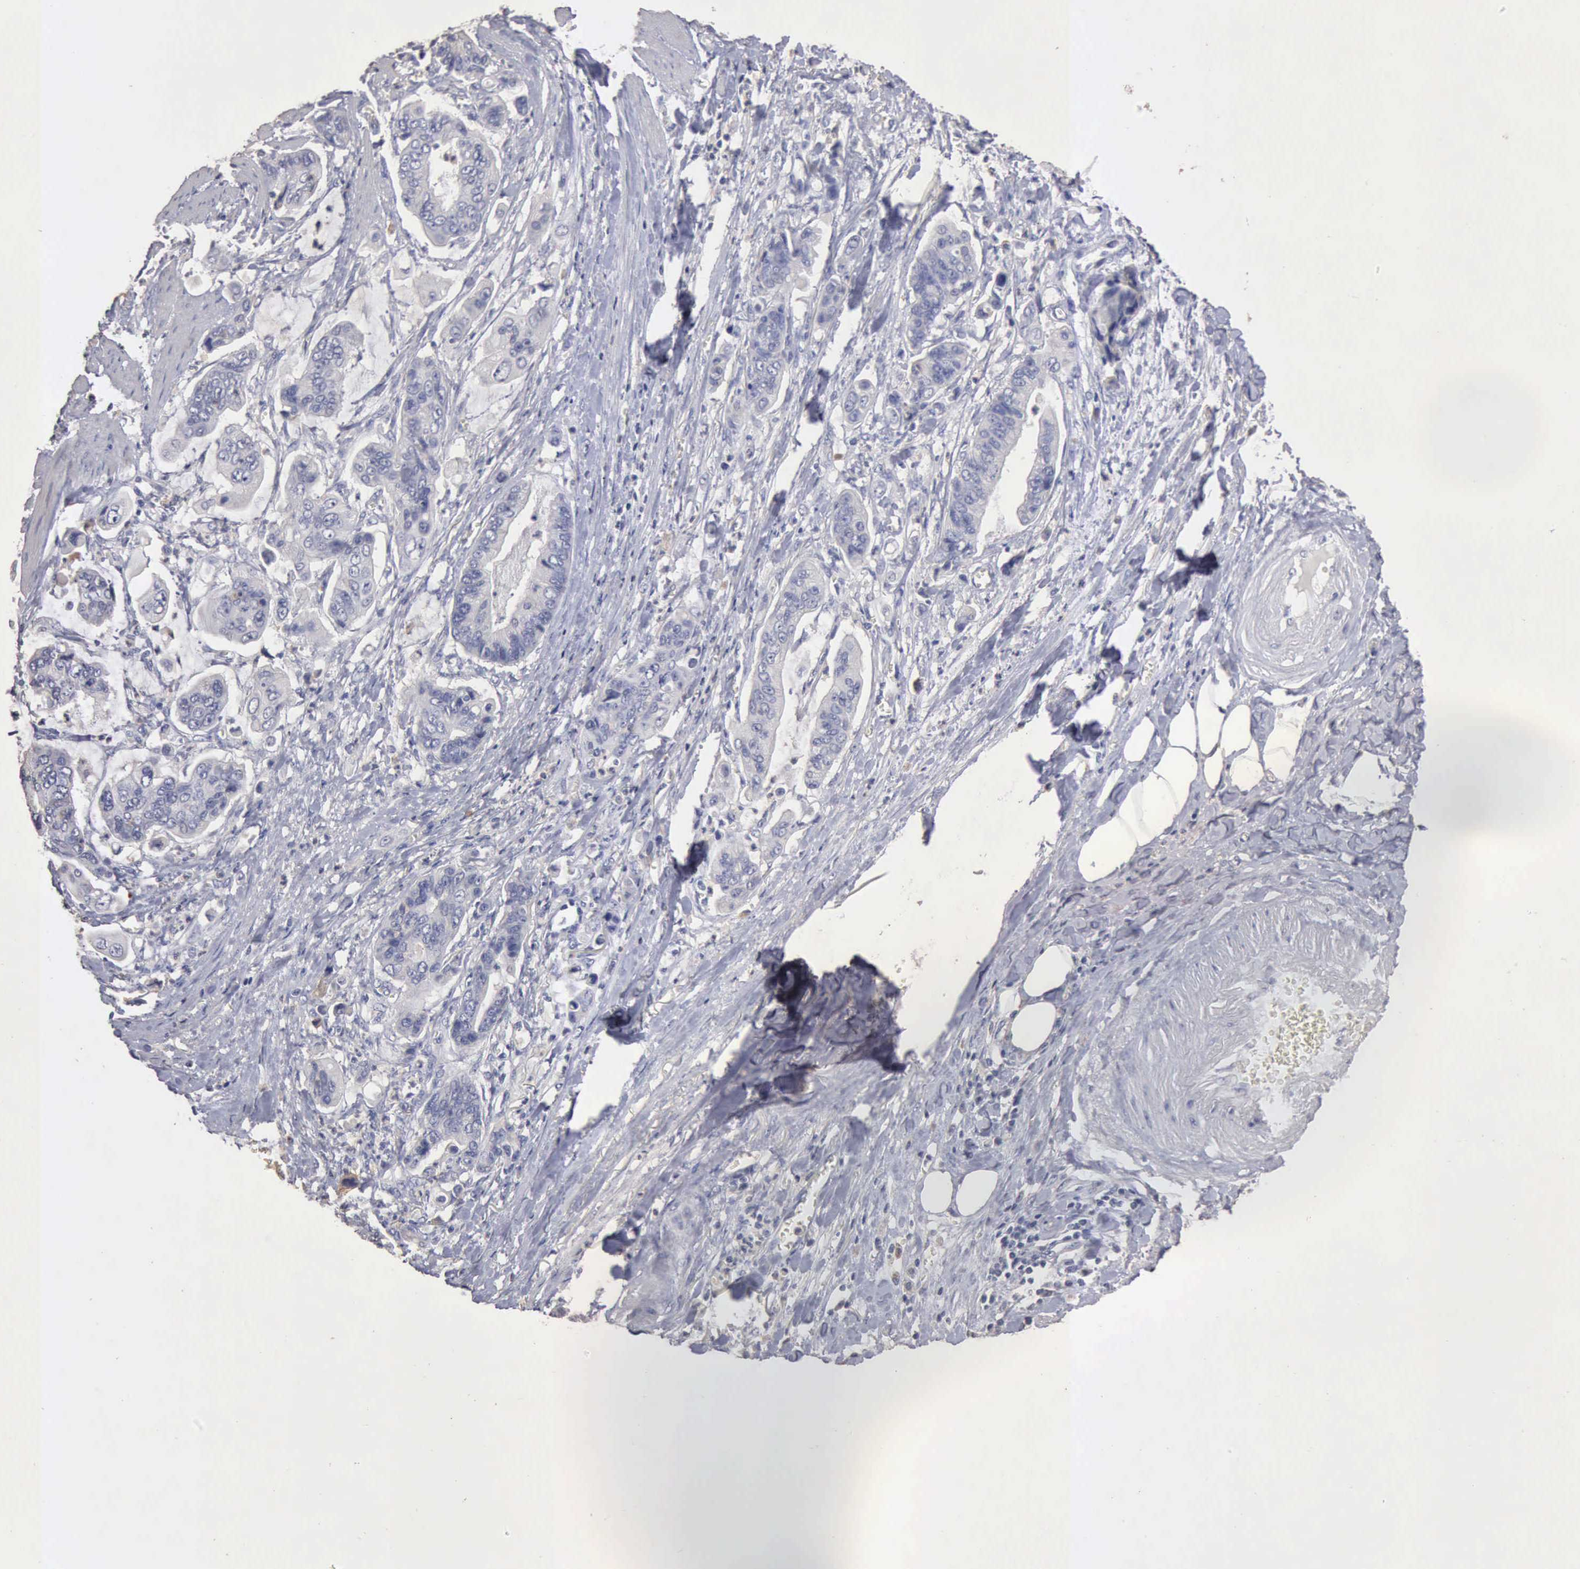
{"staining": {"intensity": "negative", "quantity": "none", "location": "none"}, "tissue": "stomach cancer", "cell_type": "Tumor cells", "image_type": "cancer", "snomed": [{"axis": "morphology", "description": "Adenocarcinoma, NOS"}, {"axis": "topography", "description": "Stomach, upper"}], "caption": "Micrograph shows no significant protein staining in tumor cells of stomach adenocarcinoma. Brightfield microscopy of immunohistochemistry (IHC) stained with DAB (brown) and hematoxylin (blue), captured at high magnification.", "gene": "KRT6B", "patient": {"sex": "male", "age": 80}}